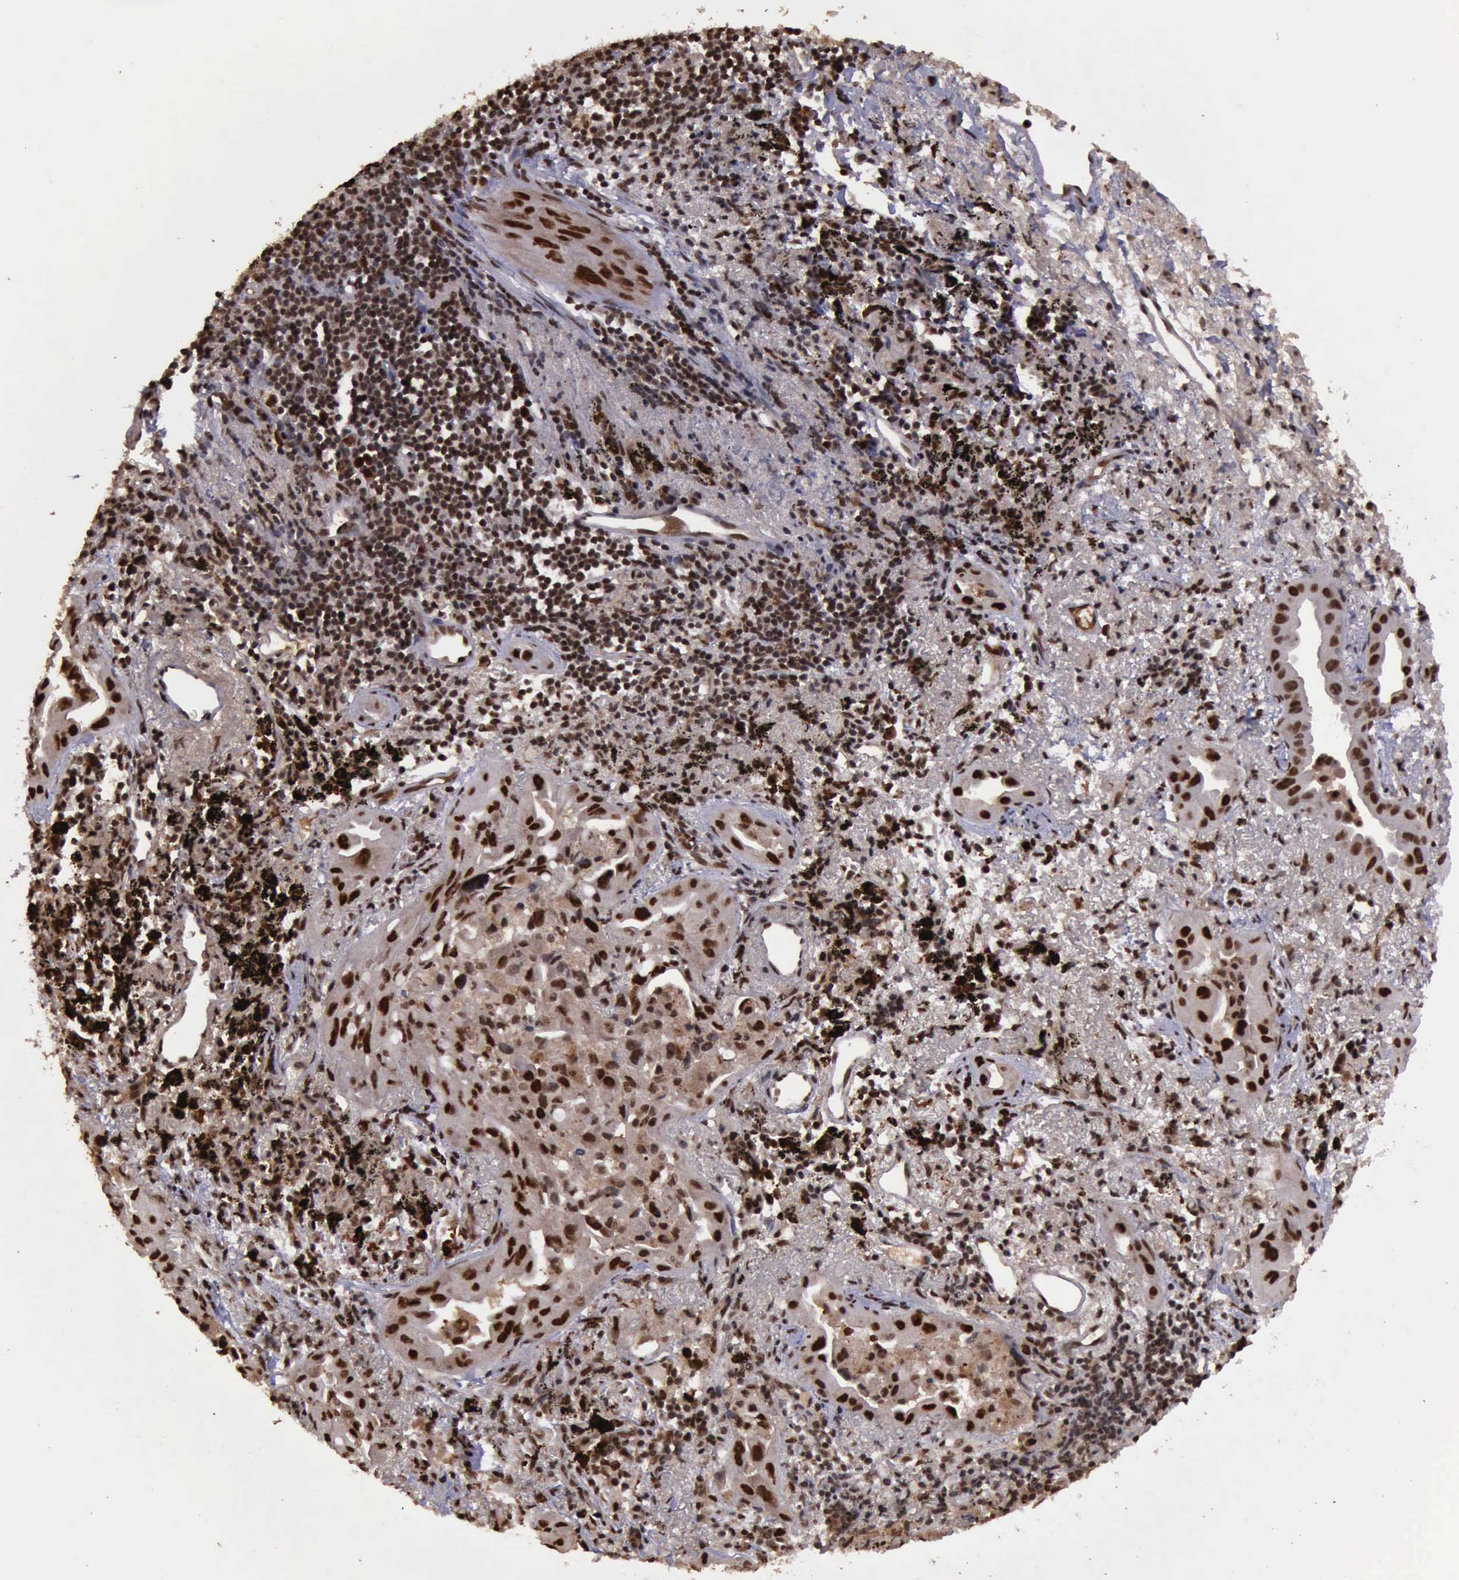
{"staining": {"intensity": "strong", "quantity": ">75%", "location": "nuclear"}, "tissue": "lung cancer", "cell_type": "Tumor cells", "image_type": "cancer", "snomed": [{"axis": "morphology", "description": "Adenocarcinoma, NOS"}, {"axis": "topography", "description": "Lung"}], "caption": "This histopathology image demonstrates lung cancer stained with immunohistochemistry to label a protein in brown. The nuclear of tumor cells show strong positivity for the protein. Nuclei are counter-stained blue.", "gene": "TRMT2A", "patient": {"sex": "male", "age": 68}}